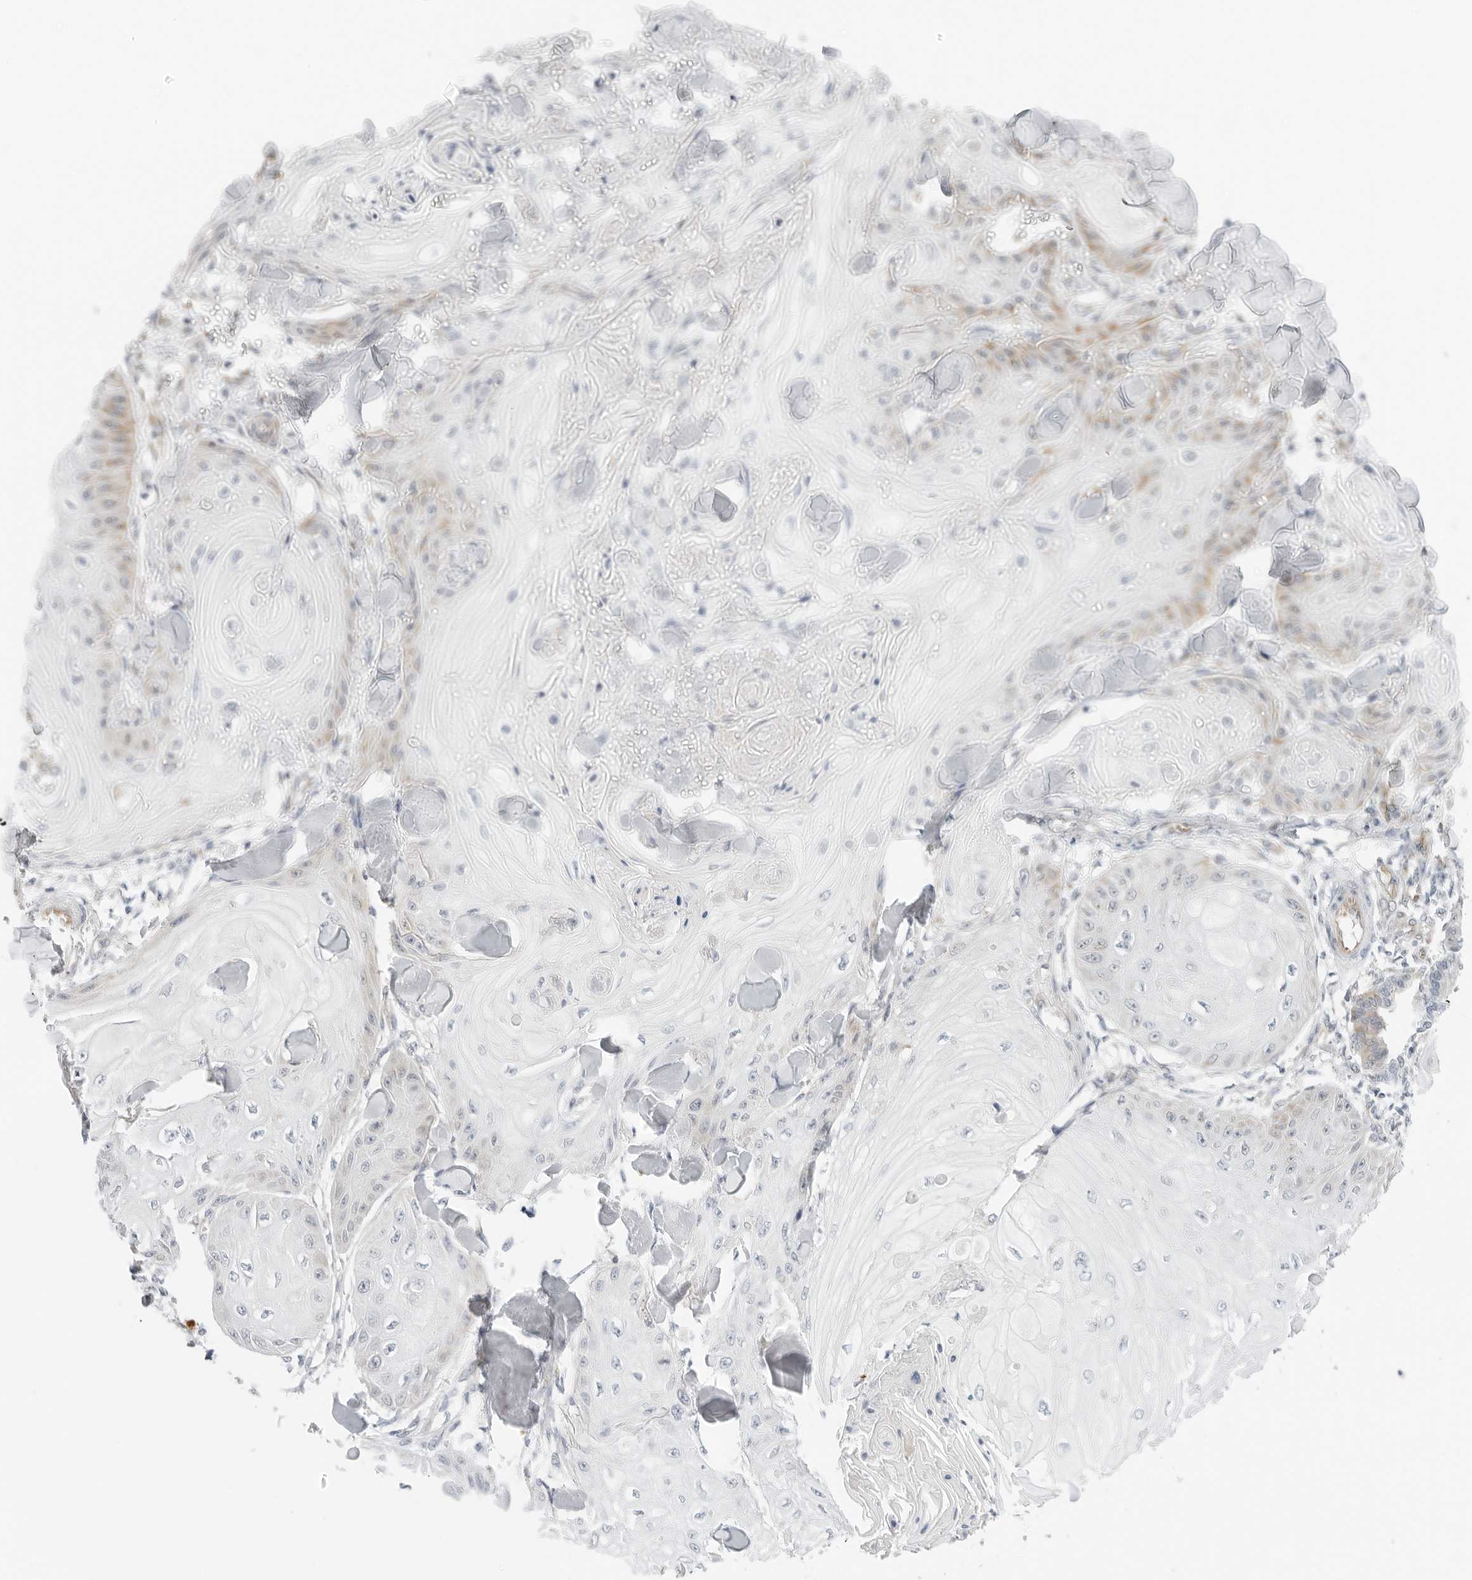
{"staining": {"intensity": "weak", "quantity": "<25%", "location": "cytoplasmic/membranous"}, "tissue": "skin cancer", "cell_type": "Tumor cells", "image_type": "cancer", "snomed": [{"axis": "morphology", "description": "Squamous cell carcinoma, NOS"}, {"axis": "topography", "description": "Skin"}], "caption": "Tumor cells show no significant expression in skin cancer (squamous cell carcinoma).", "gene": "RC3H1", "patient": {"sex": "male", "age": 74}}